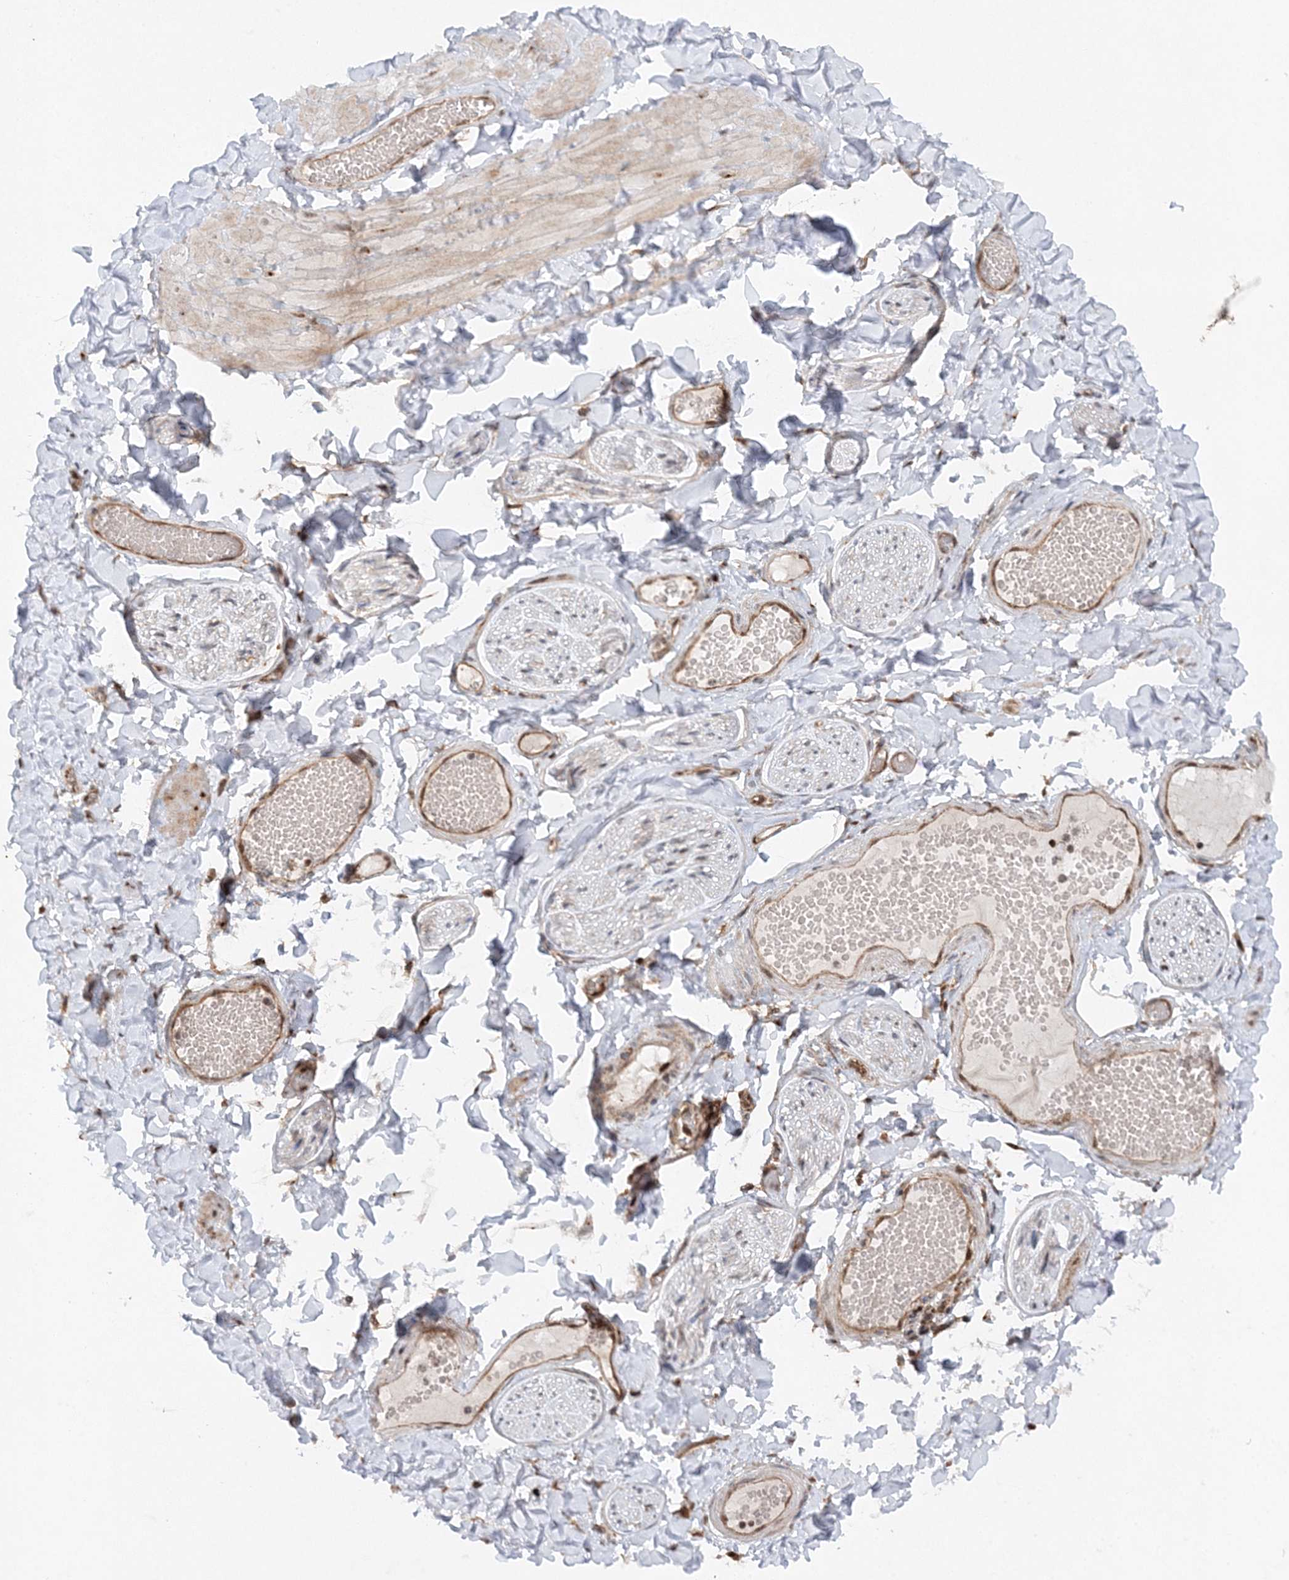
{"staining": {"intensity": "negative", "quantity": "none", "location": "none"}, "tissue": "adipose tissue", "cell_type": "Adipocytes", "image_type": "normal", "snomed": [{"axis": "morphology", "description": "Normal tissue, NOS"}, {"axis": "topography", "description": "Adipose tissue"}, {"axis": "topography", "description": "Vascular tissue"}, {"axis": "topography", "description": "Peripheral nerve tissue"}], "caption": "IHC histopathology image of unremarkable adipose tissue: human adipose tissue stained with DAB demonstrates no significant protein expression in adipocytes. (DAB immunohistochemistry (IHC) with hematoxylin counter stain).", "gene": "RAB11FIP2", "patient": {"sex": "male", "age": 25}}